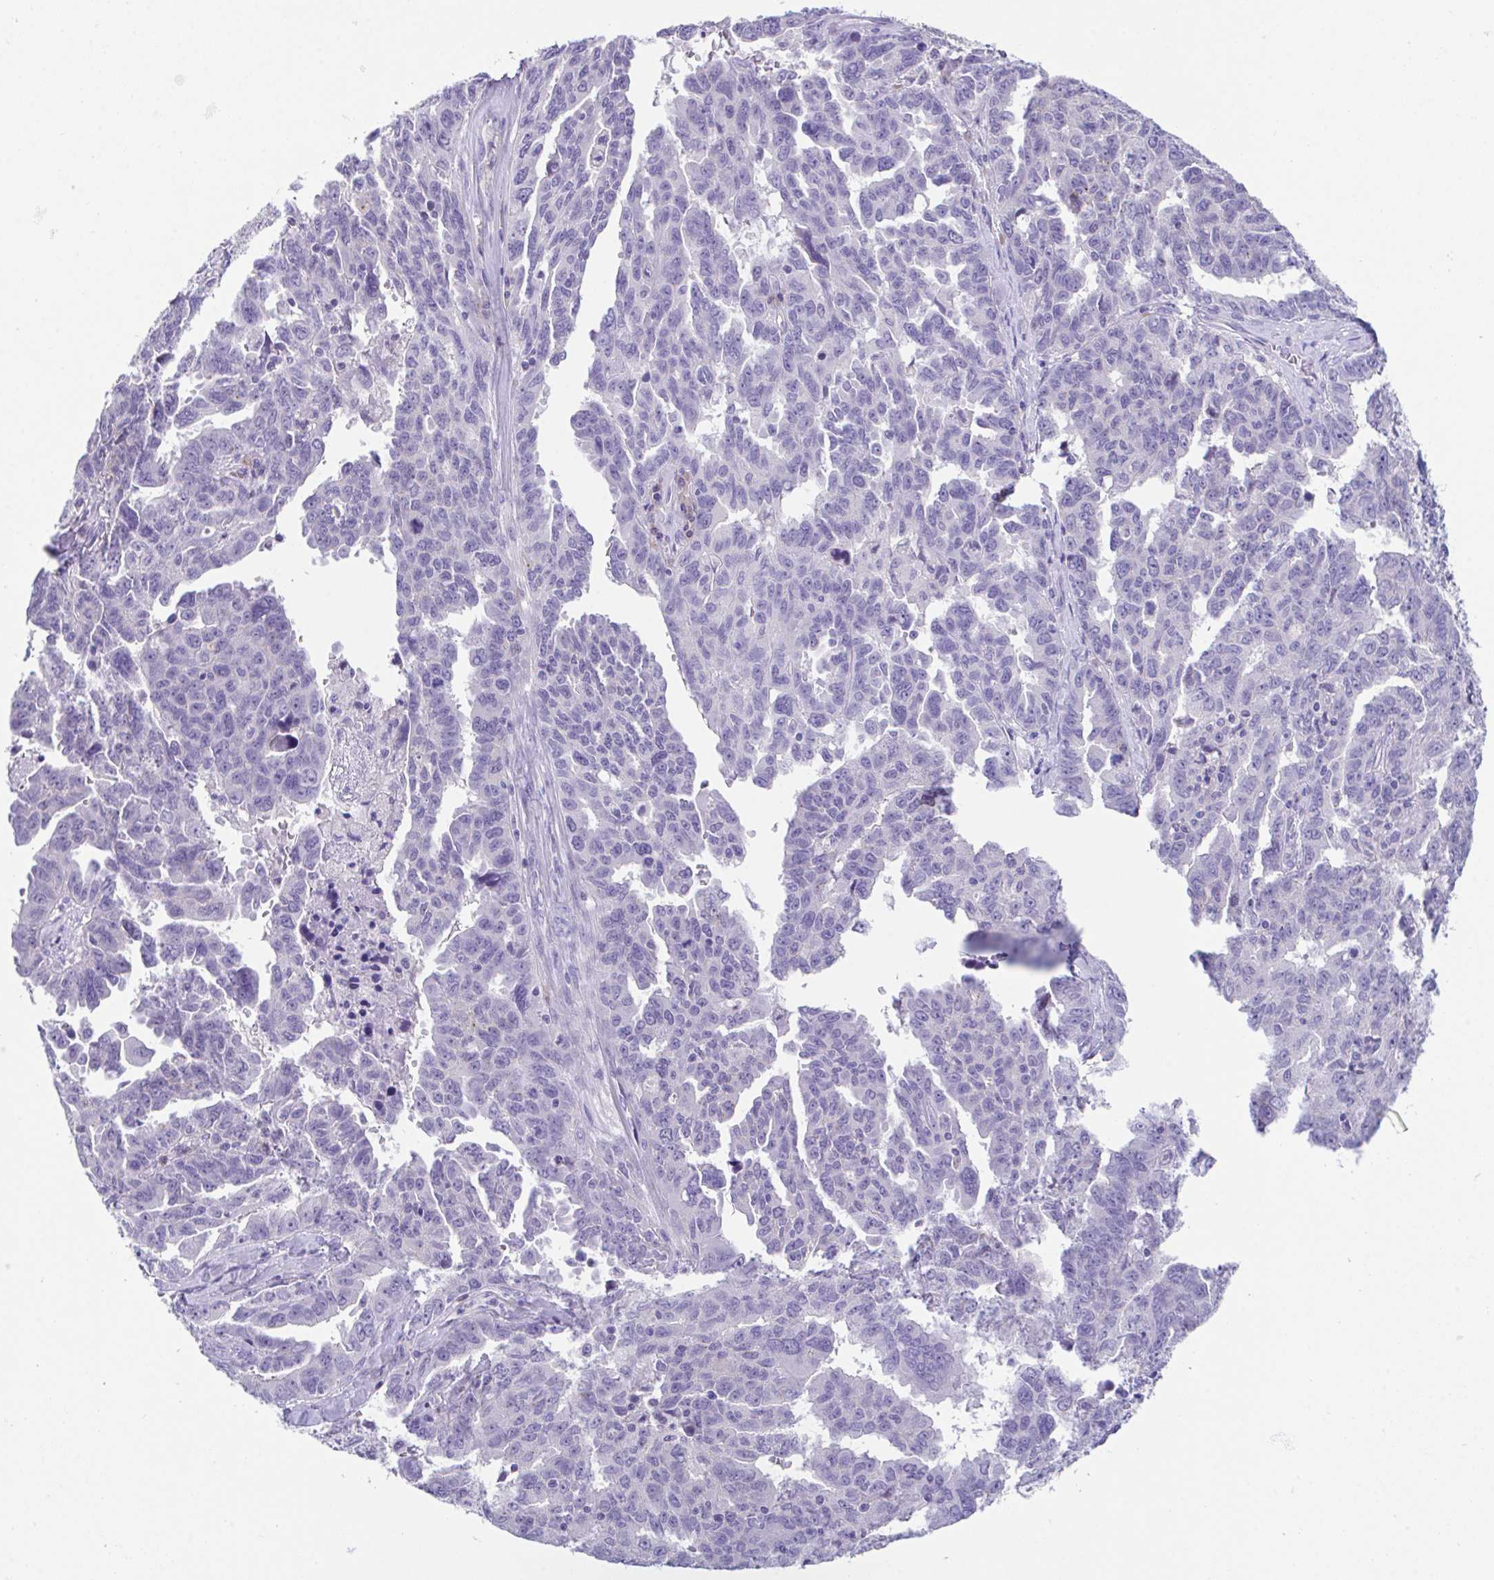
{"staining": {"intensity": "negative", "quantity": "none", "location": "none"}, "tissue": "ovarian cancer", "cell_type": "Tumor cells", "image_type": "cancer", "snomed": [{"axis": "morphology", "description": "Adenocarcinoma, NOS"}, {"axis": "morphology", "description": "Carcinoma, endometroid"}, {"axis": "topography", "description": "Ovary"}], "caption": "Tumor cells show no significant expression in ovarian cancer (adenocarcinoma). Brightfield microscopy of immunohistochemistry stained with DAB (3,3'-diaminobenzidine) (brown) and hematoxylin (blue), captured at high magnification.", "gene": "HACD4", "patient": {"sex": "female", "age": 72}}